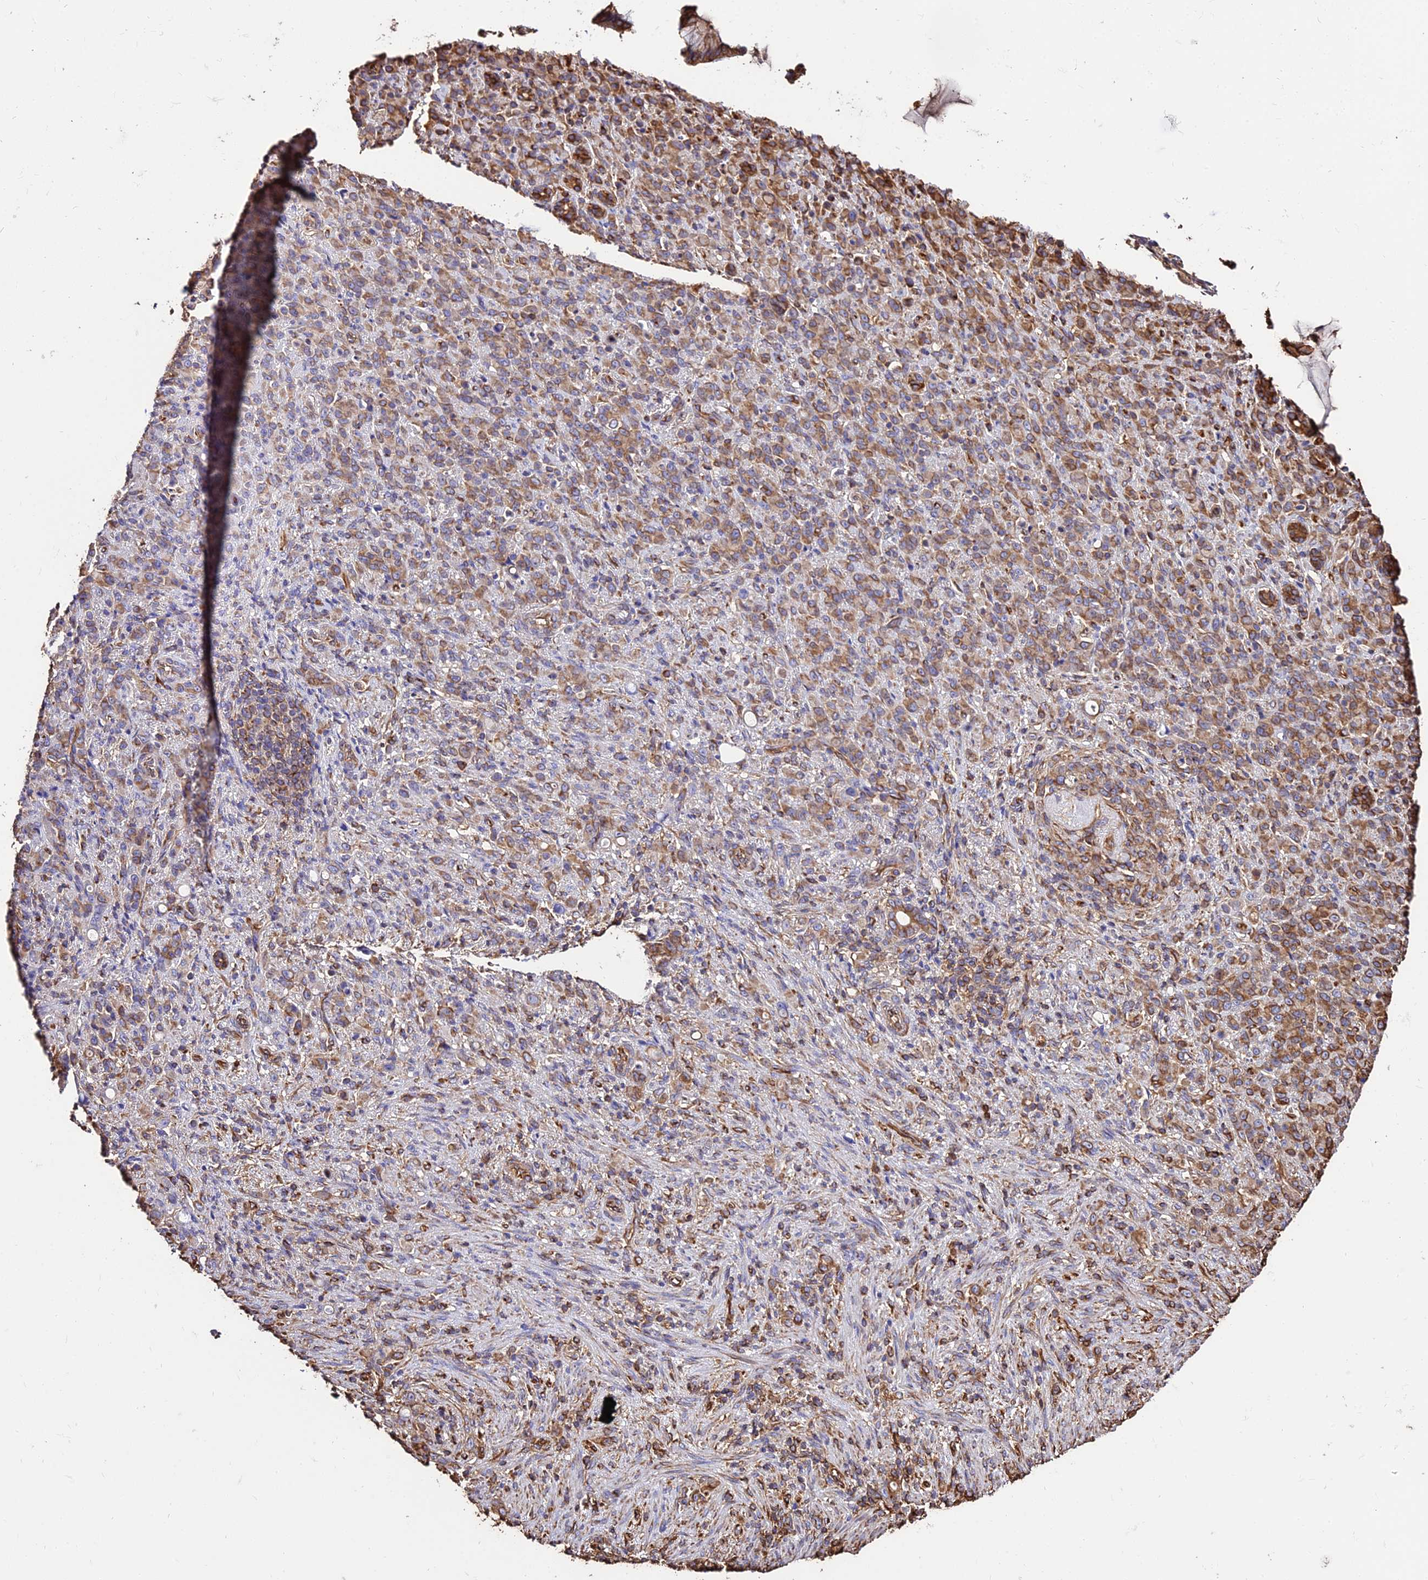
{"staining": {"intensity": "moderate", "quantity": ">75%", "location": "cytoplasmic/membranous"}, "tissue": "stomach cancer", "cell_type": "Tumor cells", "image_type": "cancer", "snomed": [{"axis": "morphology", "description": "Adenocarcinoma, NOS"}, {"axis": "topography", "description": "Stomach"}], "caption": "Immunohistochemical staining of stomach cancer demonstrates medium levels of moderate cytoplasmic/membranous protein expression in approximately >75% of tumor cells.", "gene": "TUBA3D", "patient": {"sex": "female", "age": 79}}